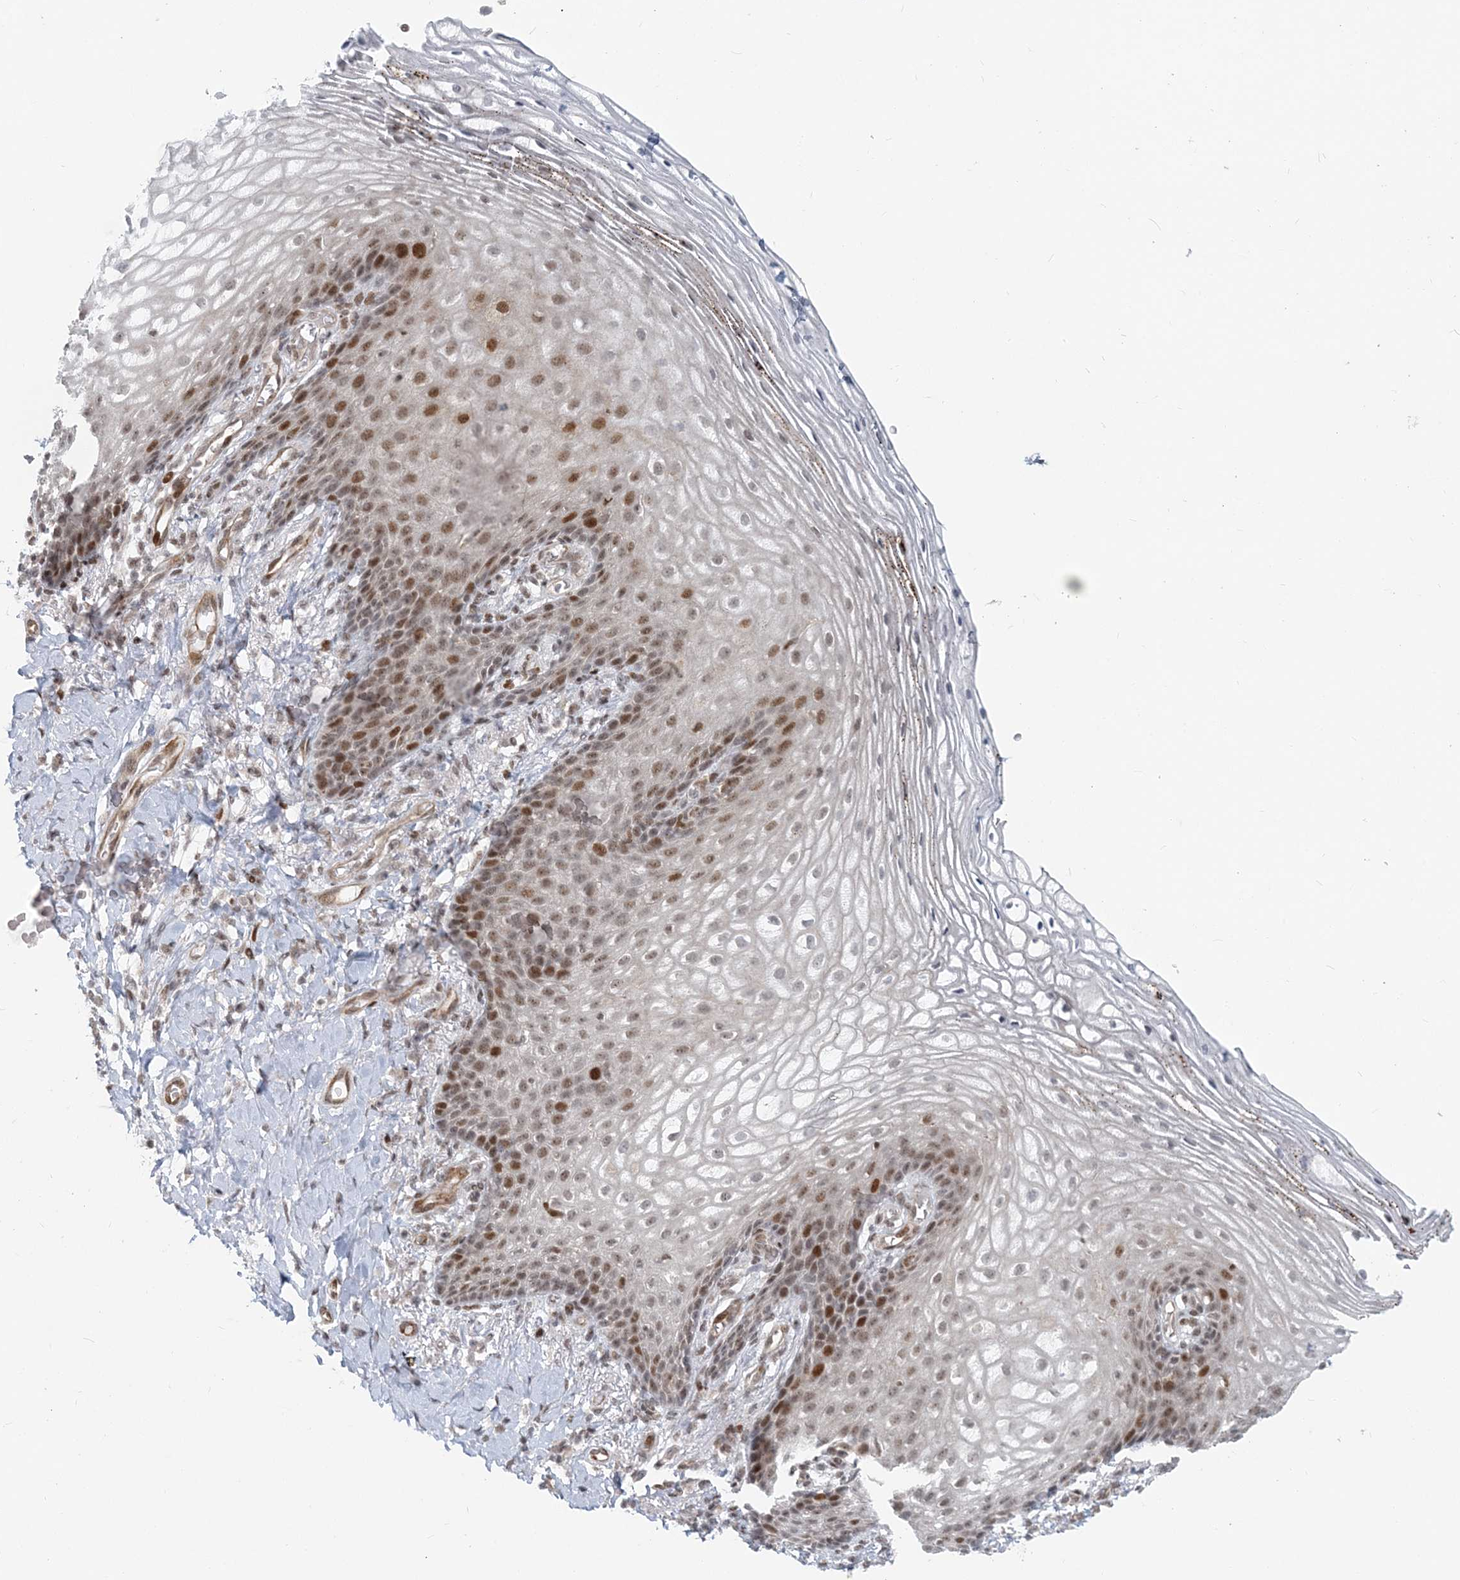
{"staining": {"intensity": "moderate", "quantity": "25%-75%", "location": "nuclear"}, "tissue": "vagina", "cell_type": "Squamous epithelial cells", "image_type": "normal", "snomed": [{"axis": "morphology", "description": "Normal tissue, NOS"}, {"axis": "topography", "description": "Vagina"}], "caption": "DAB (3,3'-diaminobenzidine) immunohistochemical staining of unremarkable vagina displays moderate nuclear protein staining in about 25%-75% of squamous epithelial cells.", "gene": "BAZ1B", "patient": {"sex": "female", "age": 60}}